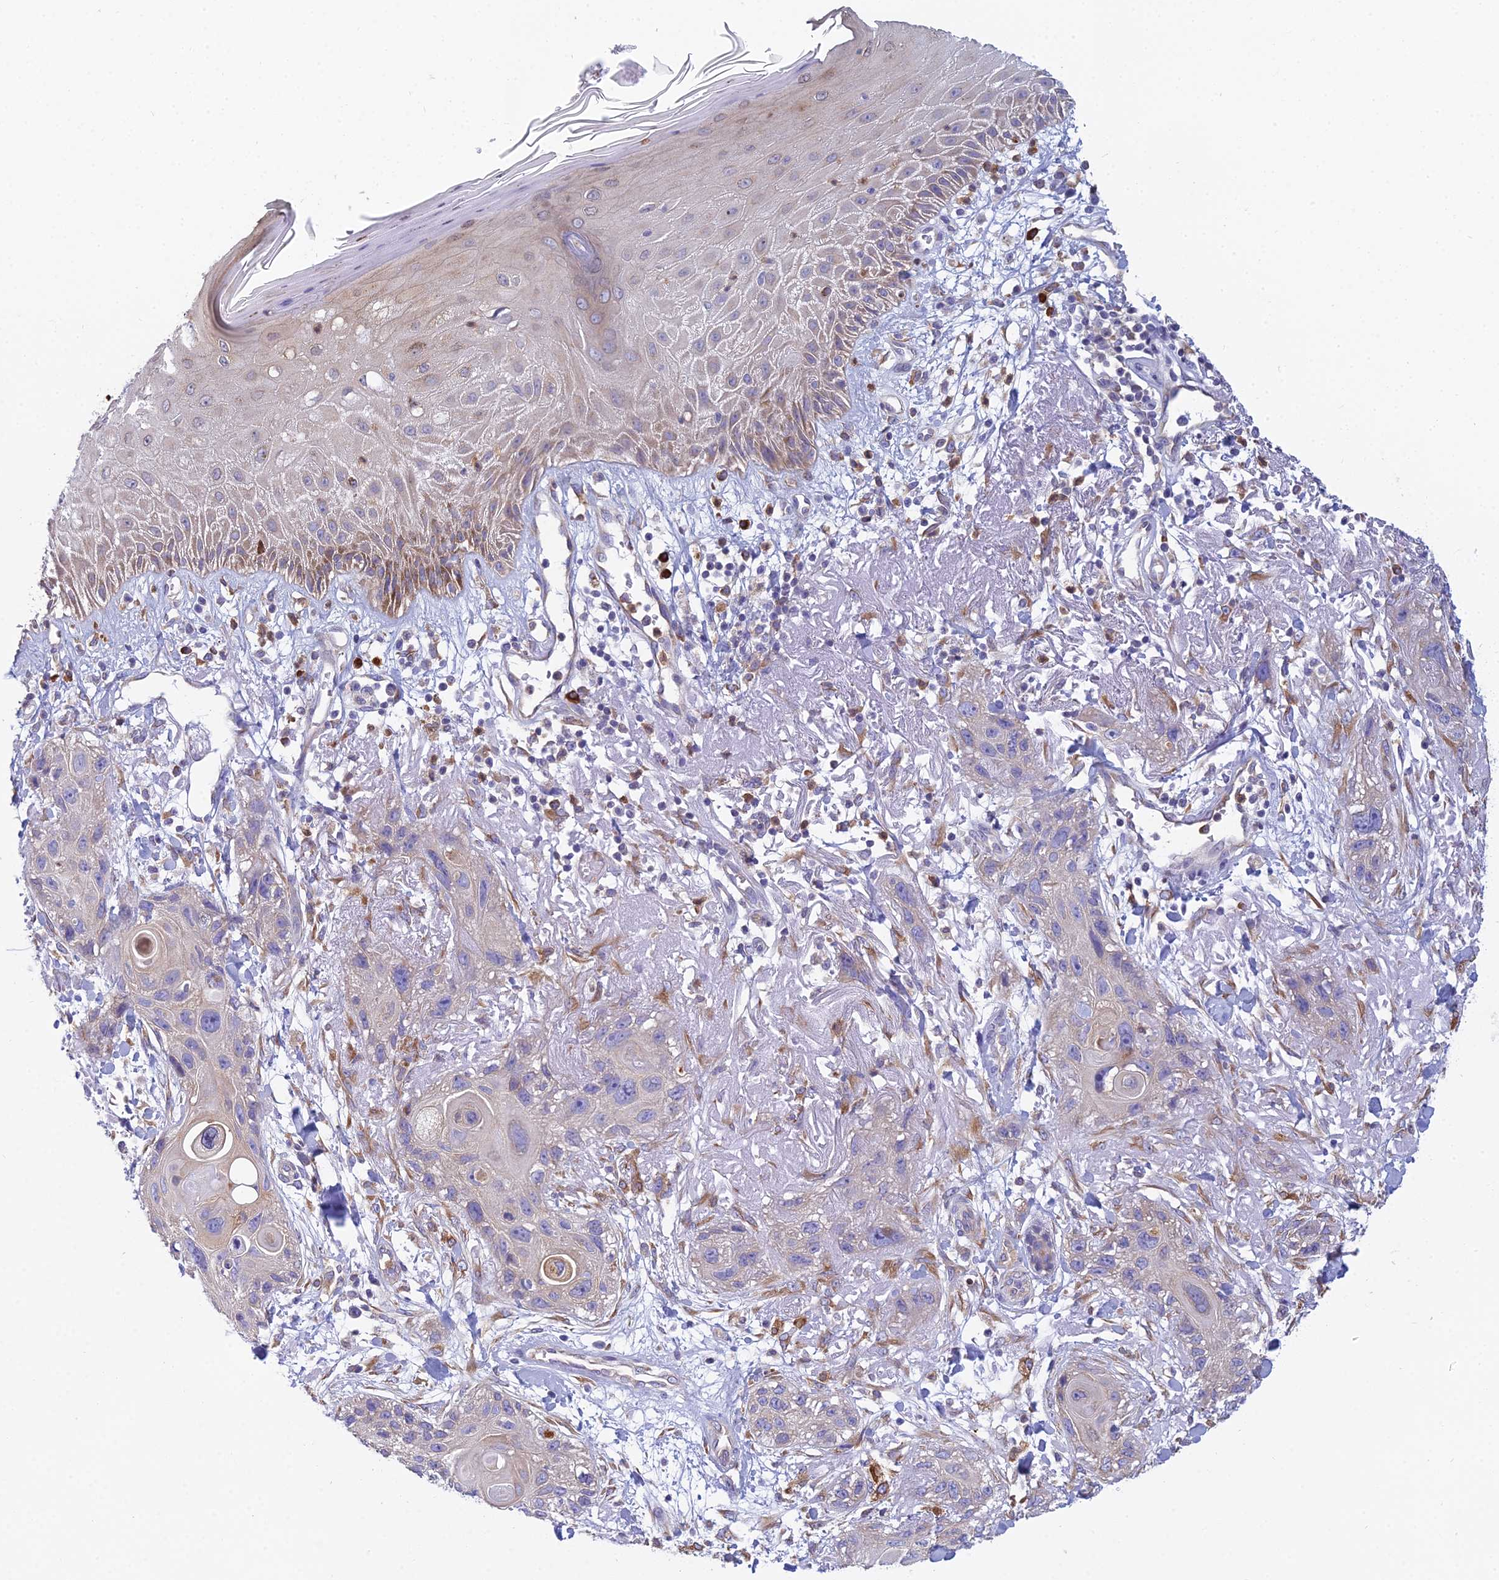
{"staining": {"intensity": "negative", "quantity": "none", "location": "none"}, "tissue": "skin cancer", "cell_type": "Tumor cells", "image_type": "cancer", "snomed": [{"axis": "morphology", "description": "Normal tissue, NOS"}, {"axis": "morphology", "description": "Squamous cell carcinoma, NOS"}, {"axis": "topography", "description": "Skin"}], "caption": "Tumor cells are negative for brown protein staining in skin cancer.", "gene": "HM13", "patient": {"sex": "male", "age": 72}}